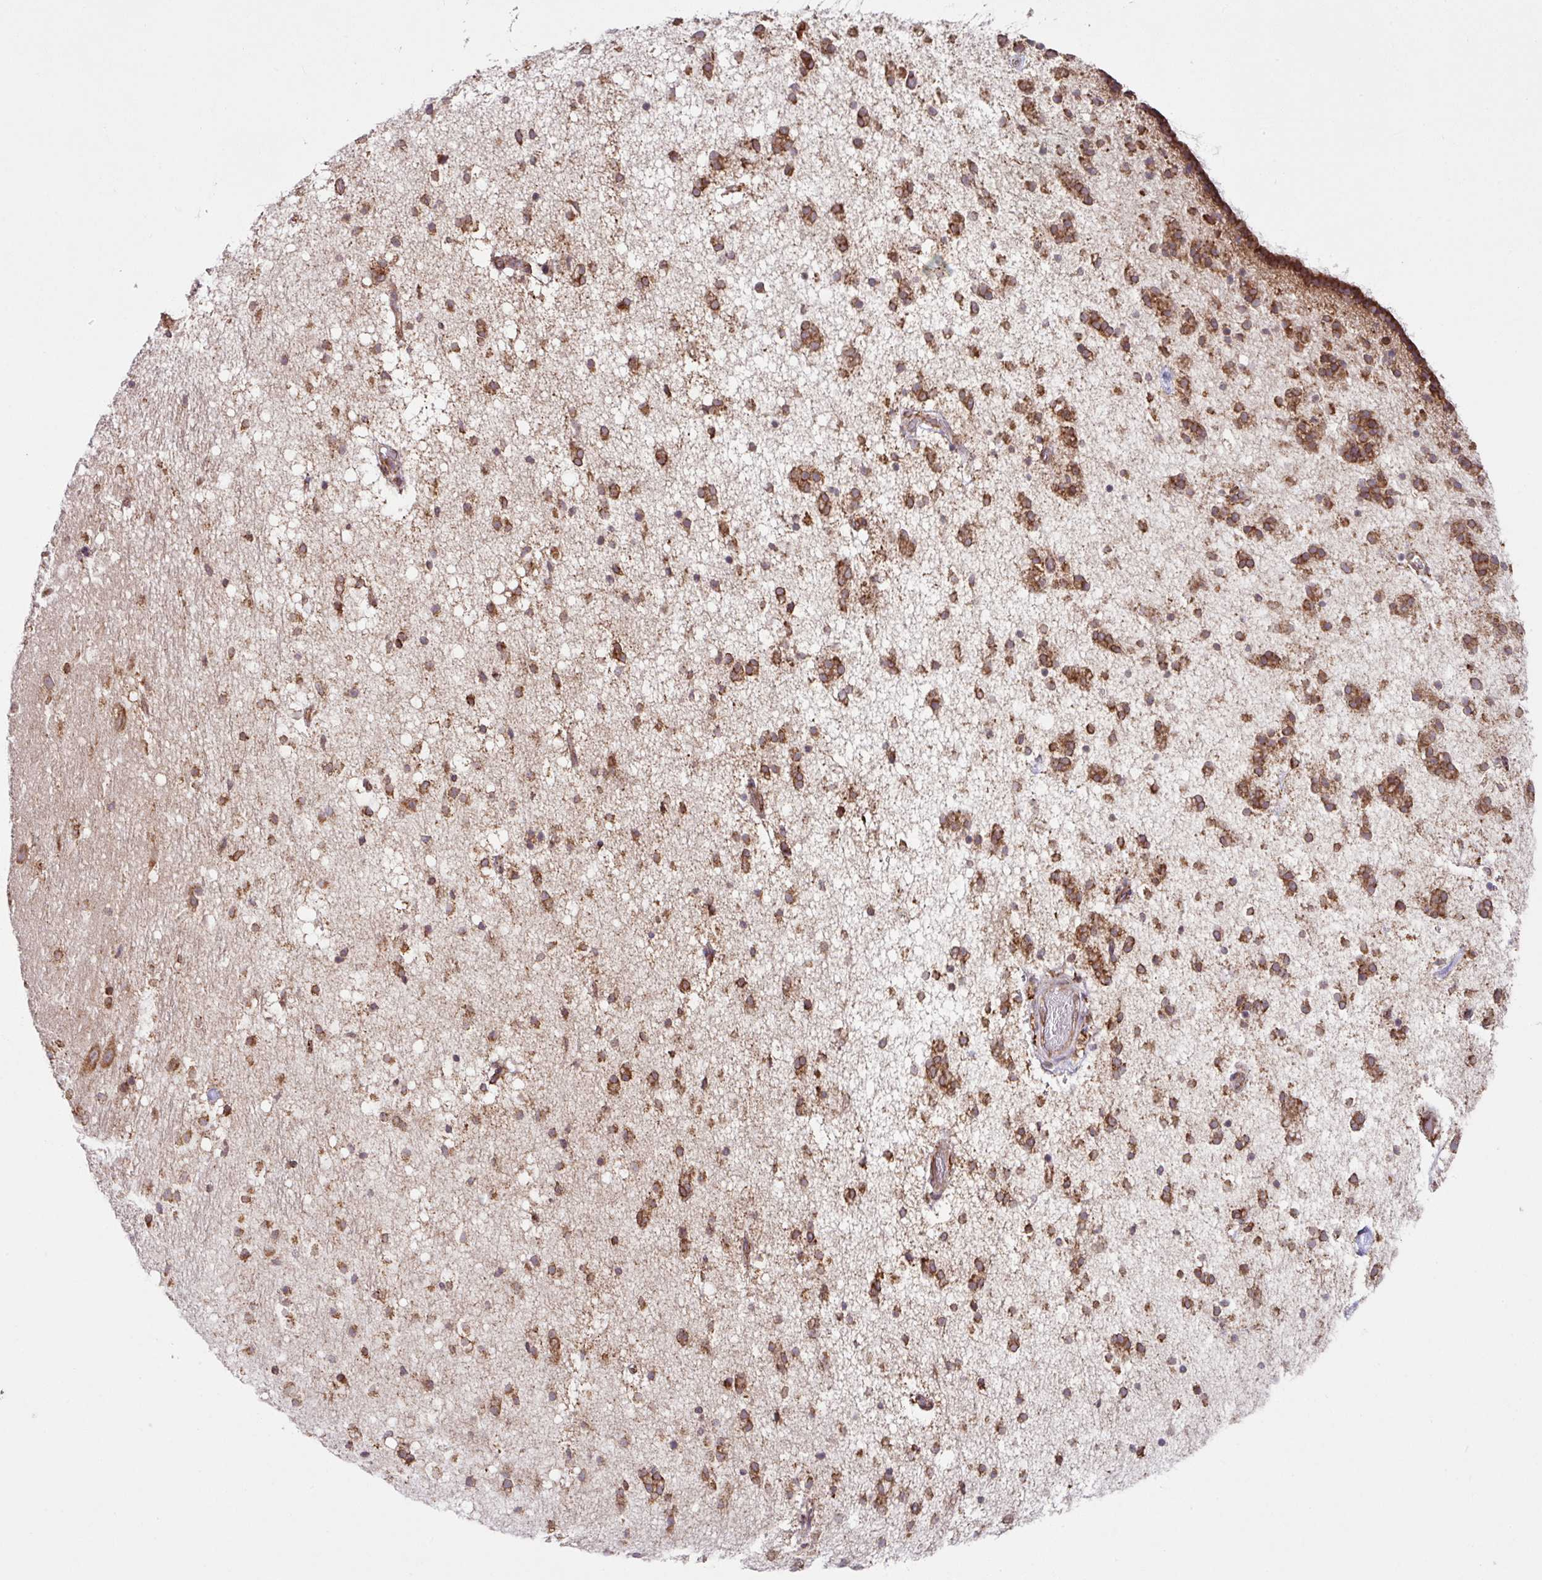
{"staining": {"intensity": "strong", "quantity": ">75%", "location": "cytoplasmic/membranous"}, "tissue": "caudate", "cell_type": "Glial cells", "image_type": "normal", "snomed": [{"axis": "morphology", "description": "Normal tissue, NOS"}, {"axis": "topography", "description": "Lateral ventricle wall"}], "caption": "The immunohistochemical stain labels strong cytoplasmic/membranous positivity in glial cells of unremarkable caudate. (Stains: DAB in brown, nuclei in blue, Microscopy: brightfield microscopy at high magnification).", "gene": "SLC39A7", "patient": {"sex": "male", "age": 37}}